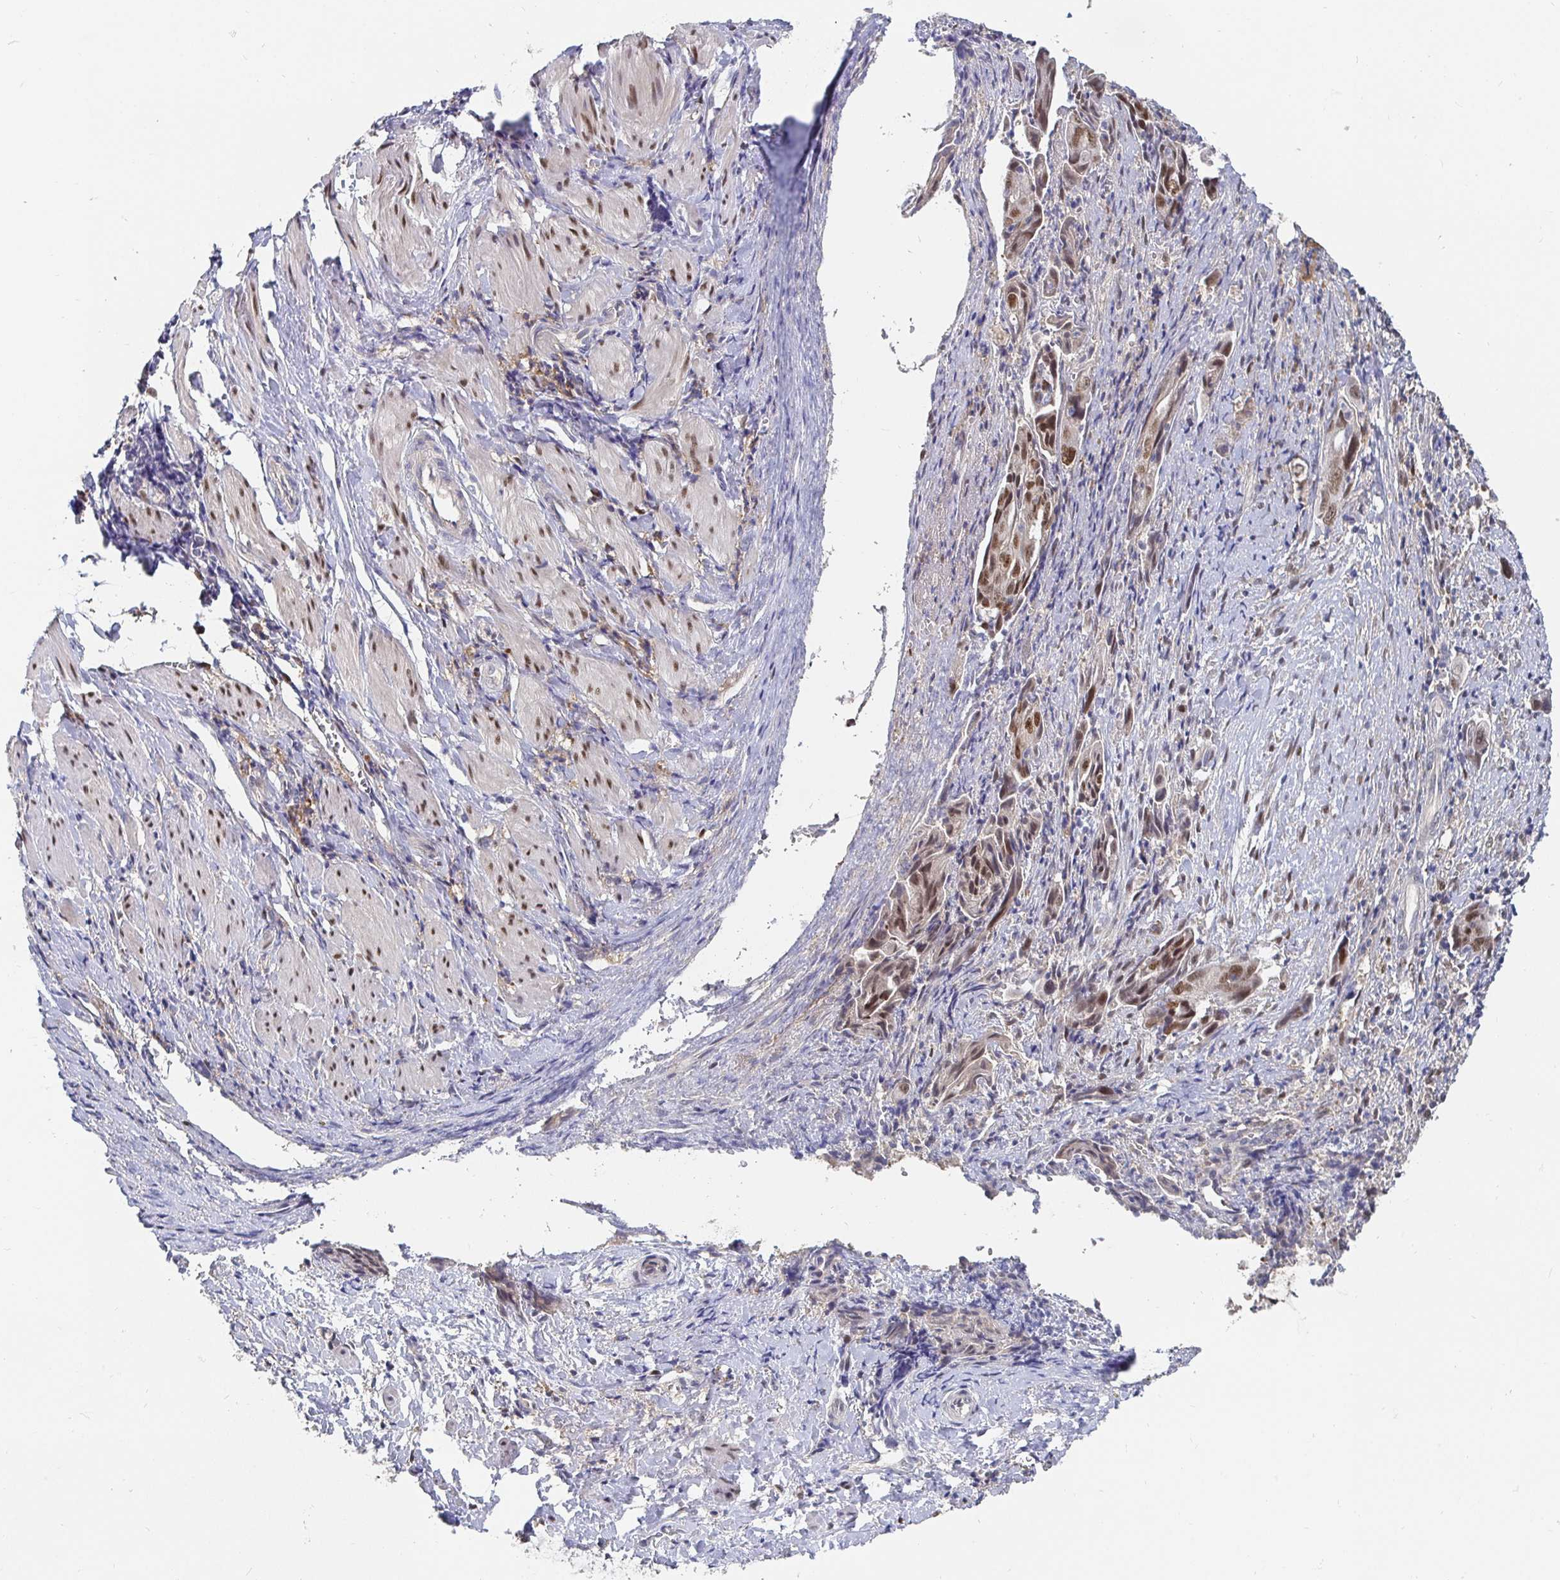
{"staining": {"intensity": "moderate", "quantity": ">75%", "location": "nuclear"}, "tissue": "ovarian cancer", "cell_type": "Tumor cells", "image_type": "cancer", "snomed": [{"axis": "morphology", "description": "Carcinoma, endometroid"}, {"axis": "topography", "description": "Ovary"}], "caption": "Tumor cells show moderate nuclear expression in about >75% of cells in ovarian endometroid carcinoma. Ihc stains the protein in brown and the nuclei are stained blue.", "gene": "MEIS1", "patient": {"sex": "female", "age": 70}}